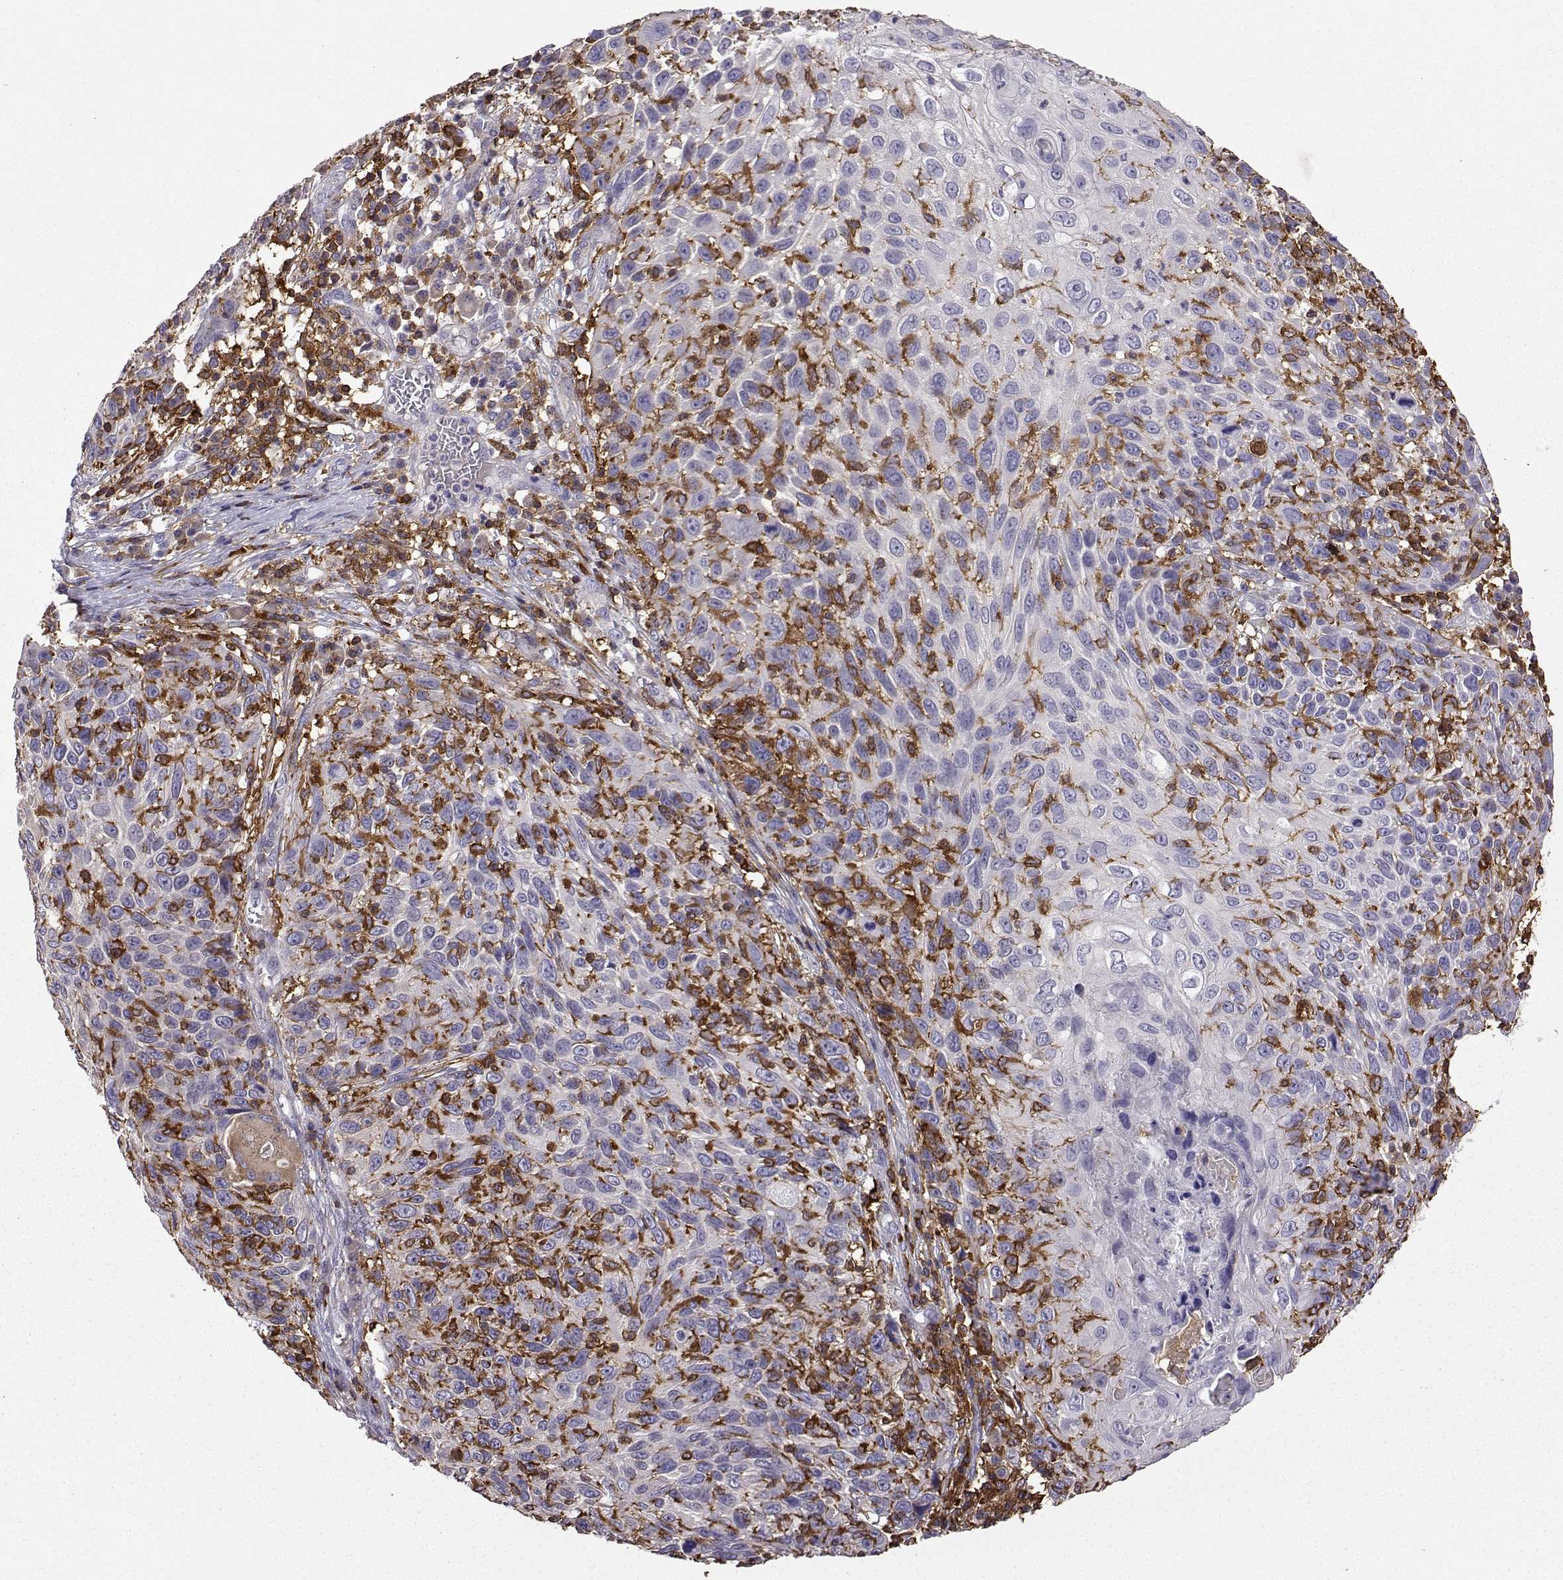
{"staining": {"intensity": "negative", "quantity": "none", "location": "none"}, "tissue": "skin cancer", "cell_type": "Tumor cells", "image_type": "cancer", "snomed": [{"axis": "morphology", "description": "Squamous cell carcinoma, NOS"}, {"axis": "topography", "description": "Skin"}], "caption": "Skin squamous cell carcinoma was stained to show a protein in brown. There is no significant expression in tumor cells.", "gene": "DOCK10", "patient": {"sex": "male", "age": 92}}